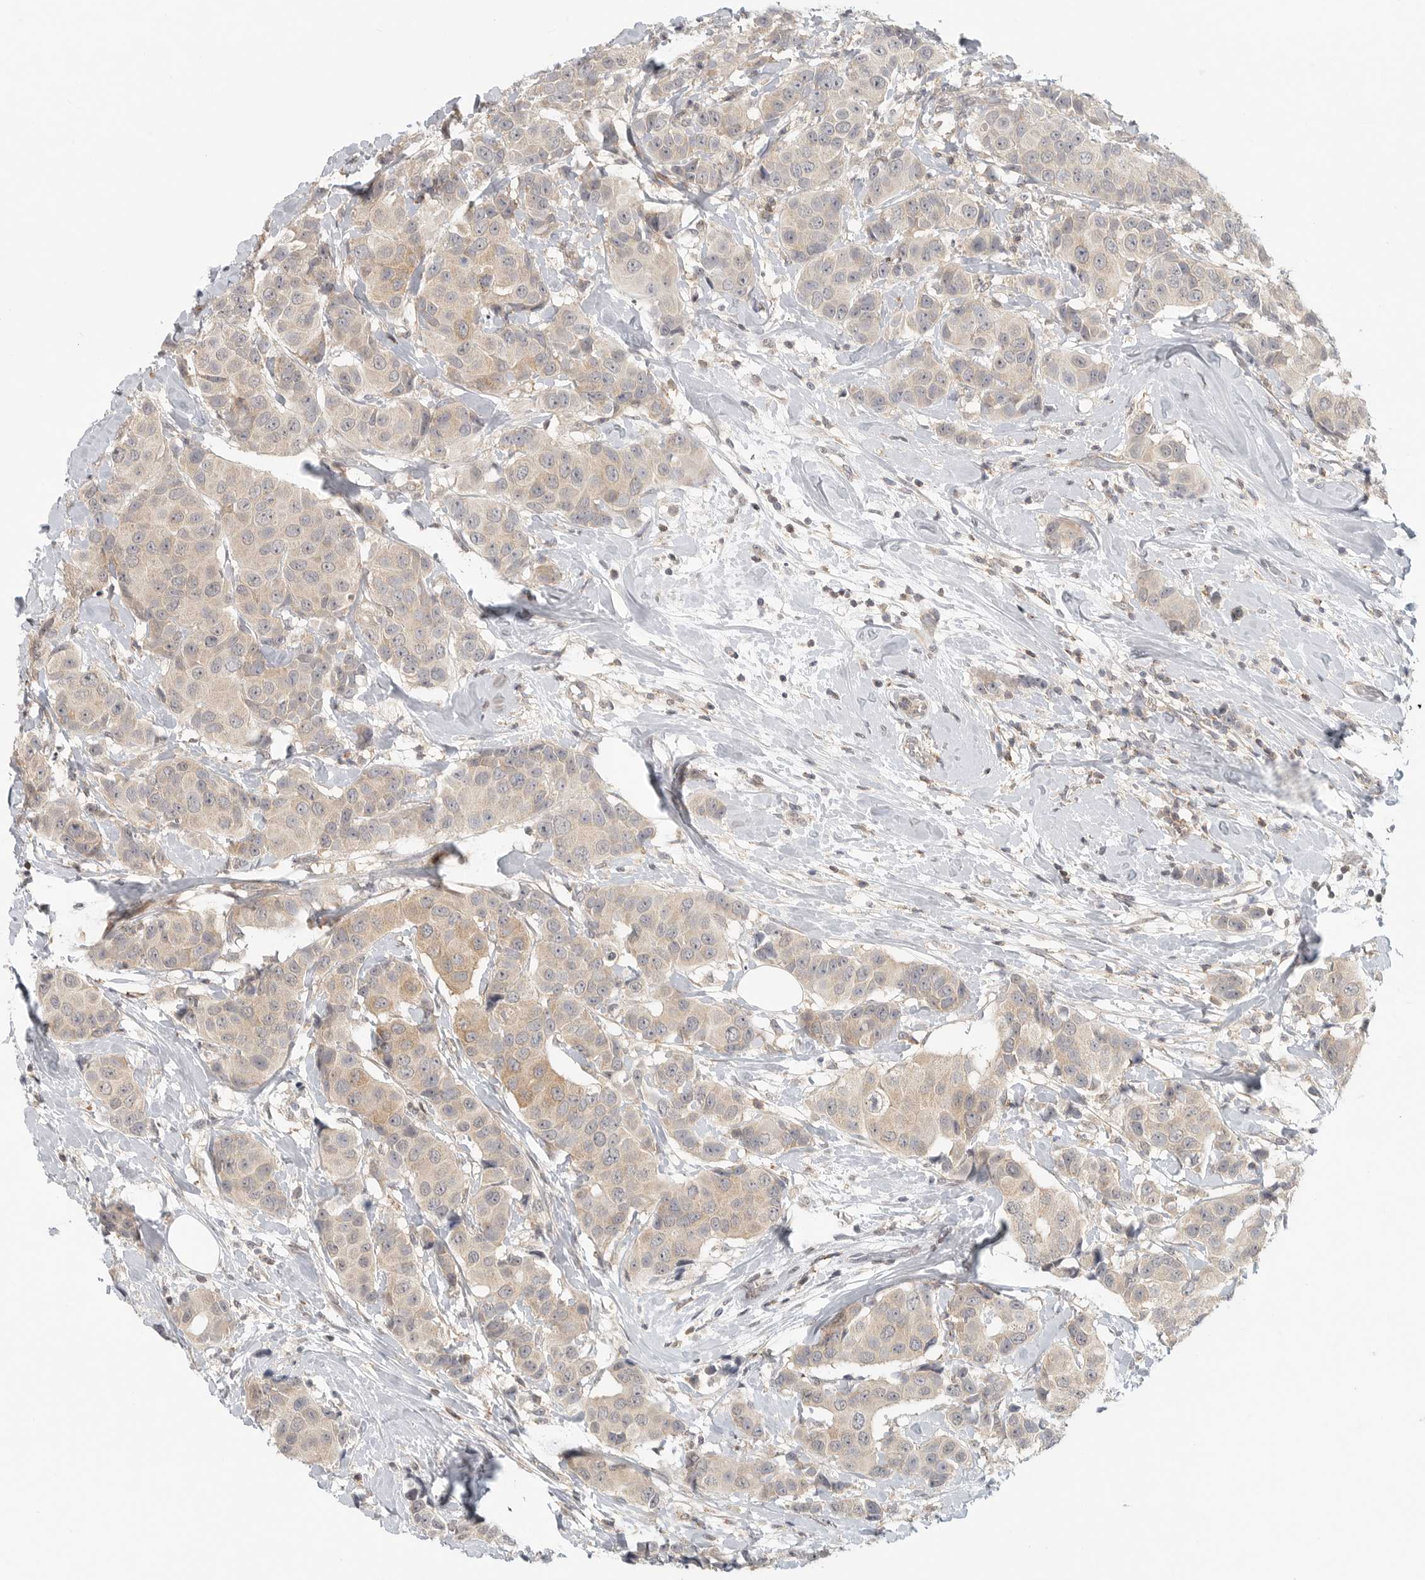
{"staining": {"intensity": "weak", "quantity": "25%-75%", "location": "cytoplasmic/membranous"}, "tissue": "breast cancer", "cell_type": "Tumor cells", "image_type": "cancer", "snomed": [{"axis": "morphology", "description": "Normal tissue, NOS"}, {"axis": "morphology", "description": "Duct carcinoma"}, {"axis": "topography", "description": "Breast"}], "caption": "The immunohistochemical stain shows weak cytoplasmic/membranous staining in tumor cells of breast cancer tissue.", "gene": "HDAC6", "patient": {"sex": "female", "age": 39}}